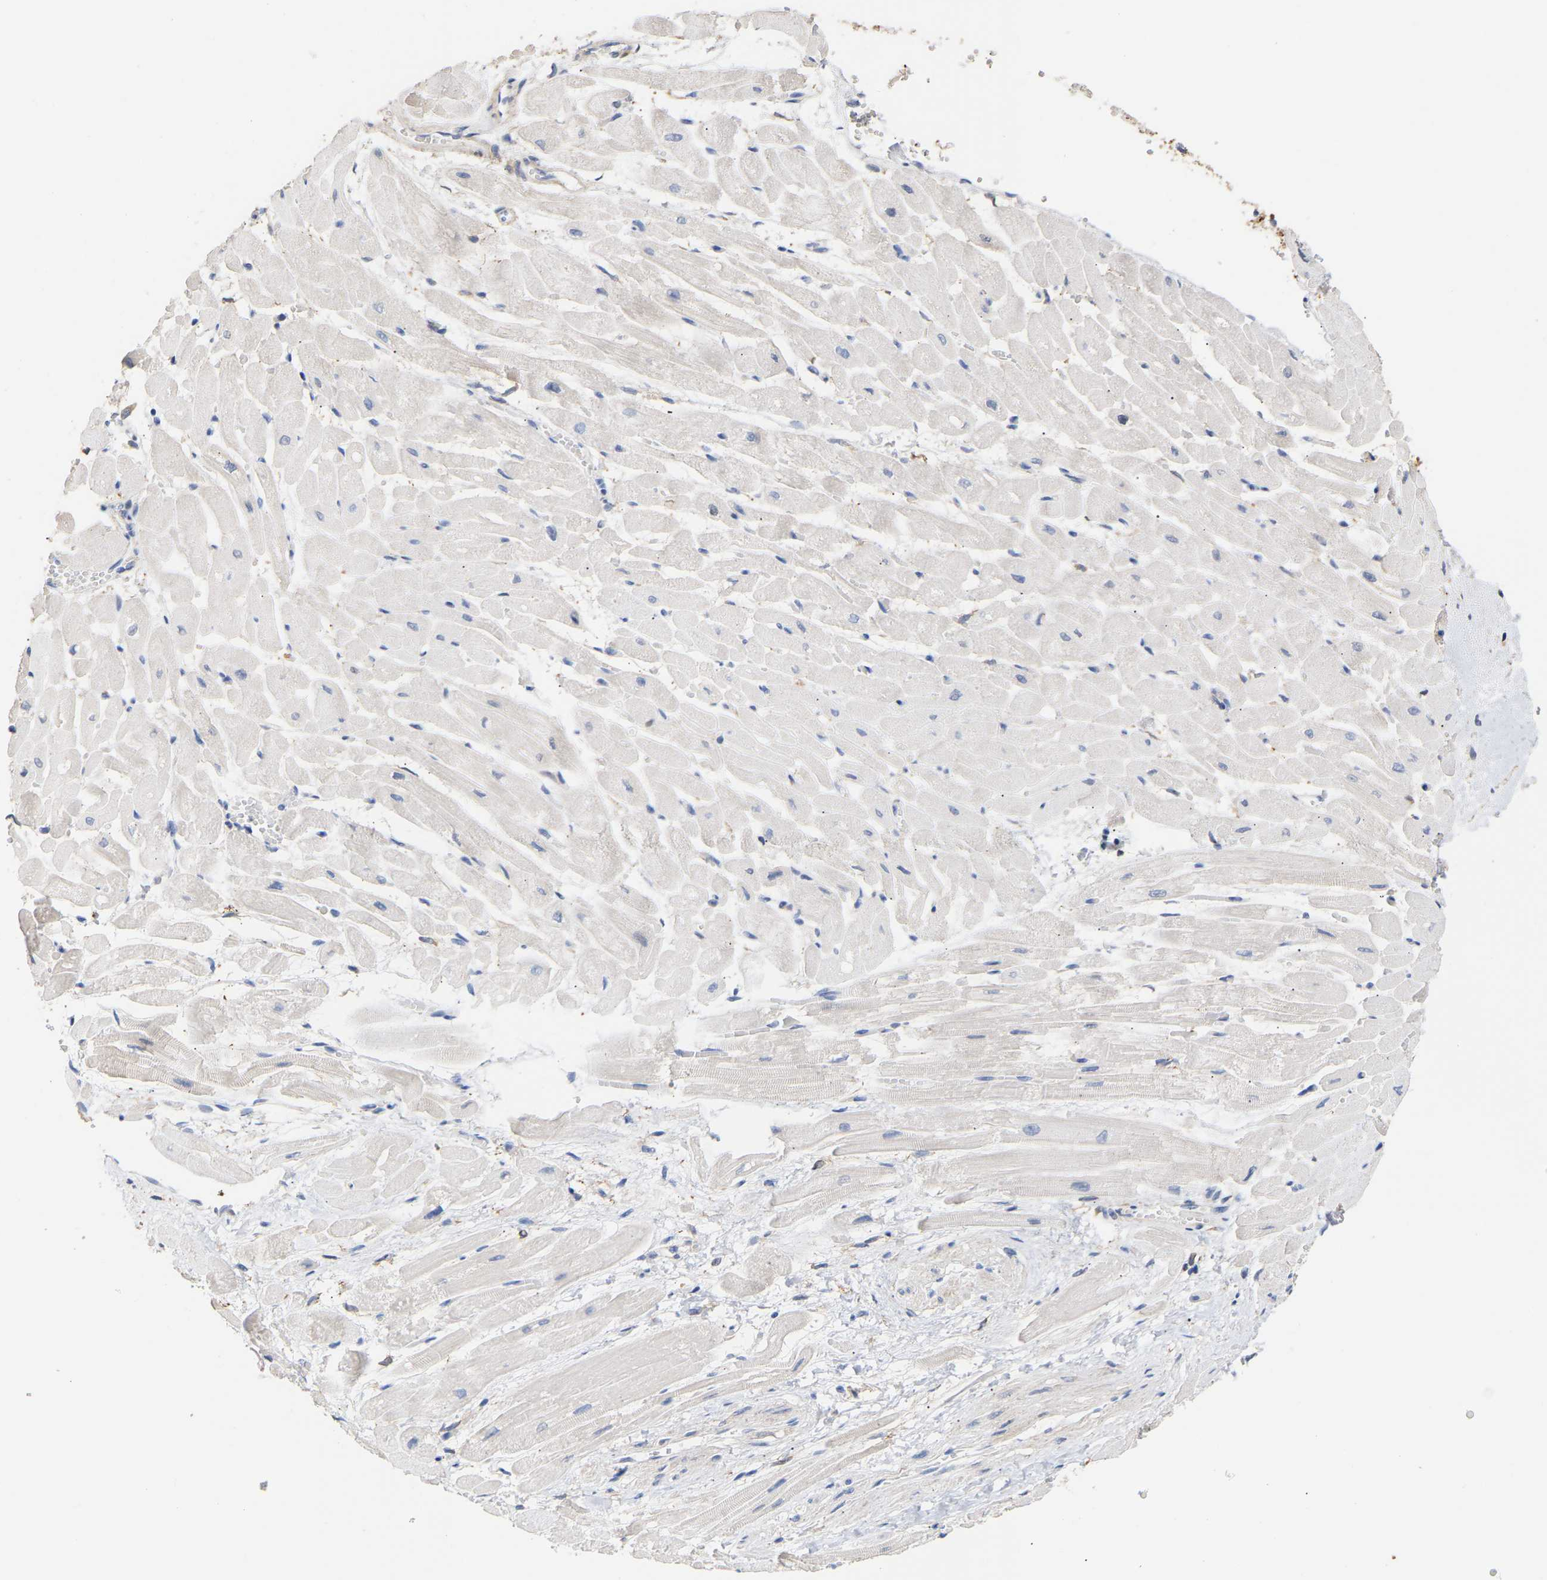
{"staining": {"intensity": "negative", "quantity": "none", "location": "none"}, "tissue": "heart muscle", "cell_type": "Cardiomyocytes", "image_type": "normal", "snomed": [{"axis": "morphology", "description": "Normal tissue, NOS"}, {"axis": "topography", "description": "Heart"}], "caption": "Immunohistochemical staining of unremarkable human heart muscle demonstrates no significant expression in cardiomyocytes.", "gene": "AMPH", "patient": {"sex": "male", "age": 45}}